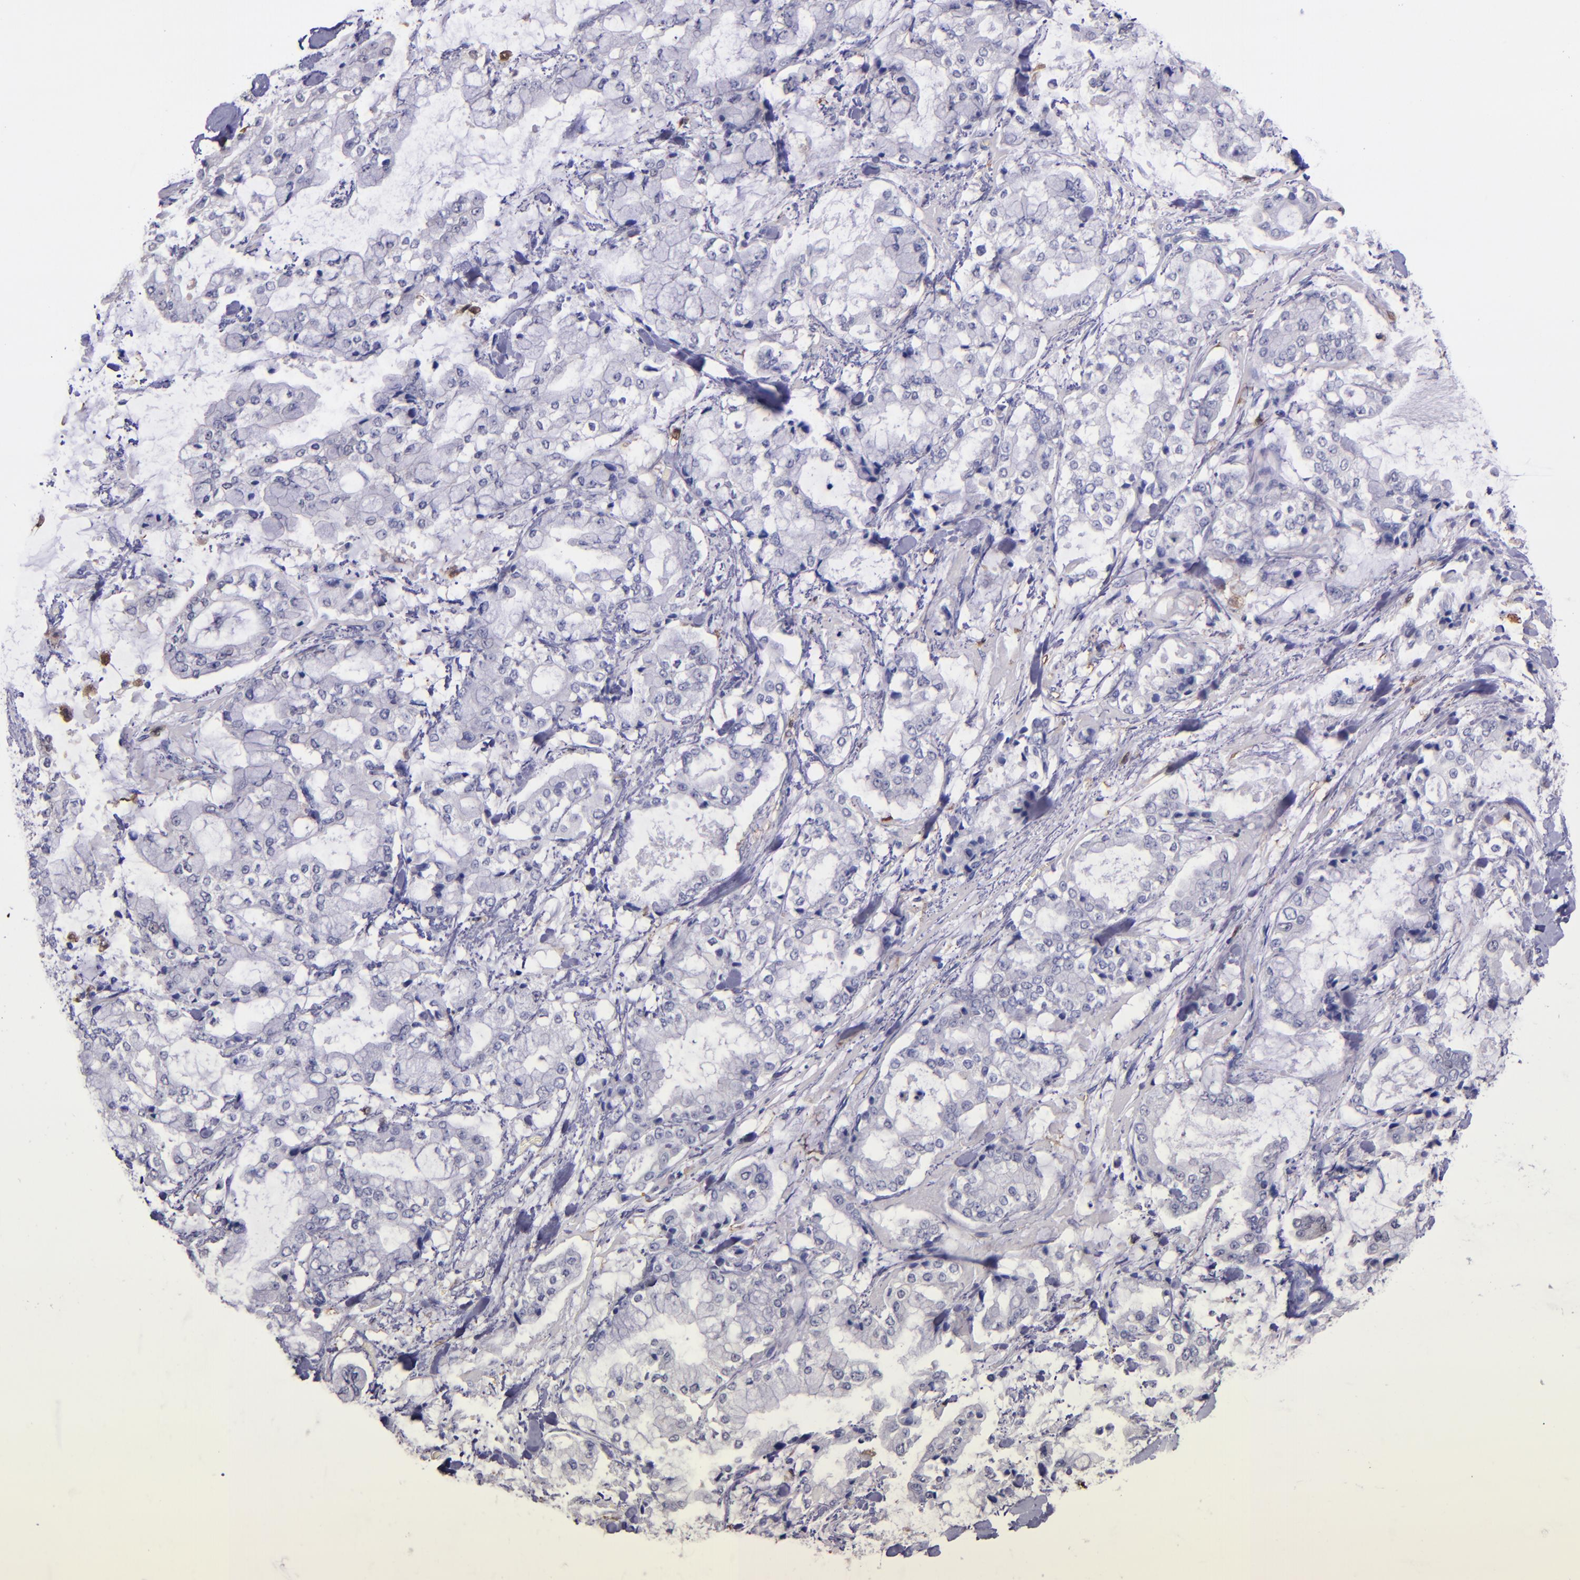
{"staining": {"intensity": "negative", "quantity": "none", "location": "none"}, "tissue": "stomach cancer", "cell_type": "Tumor cells", "image_type": "cancer", "snomed": [{"axis": "morphology", "description": "Normal tissue, NOS"}, {"axis": "morphology", "description": "Adenocarcinoma, NOS"}, {"axis": "topography", "description": "Stomach, upper"}, {"axis": "topography", "description": "Stomach"}], "caption": "Immunohistochemistry (IHC) of stomach adenocarcinoma exhibits no expression in tumor cells. (Immunohistochemistry (IHC), brightfield microscopy, high magnification).", "gene": "F13A1", "patient": {"sex": "male", "age": 76}}